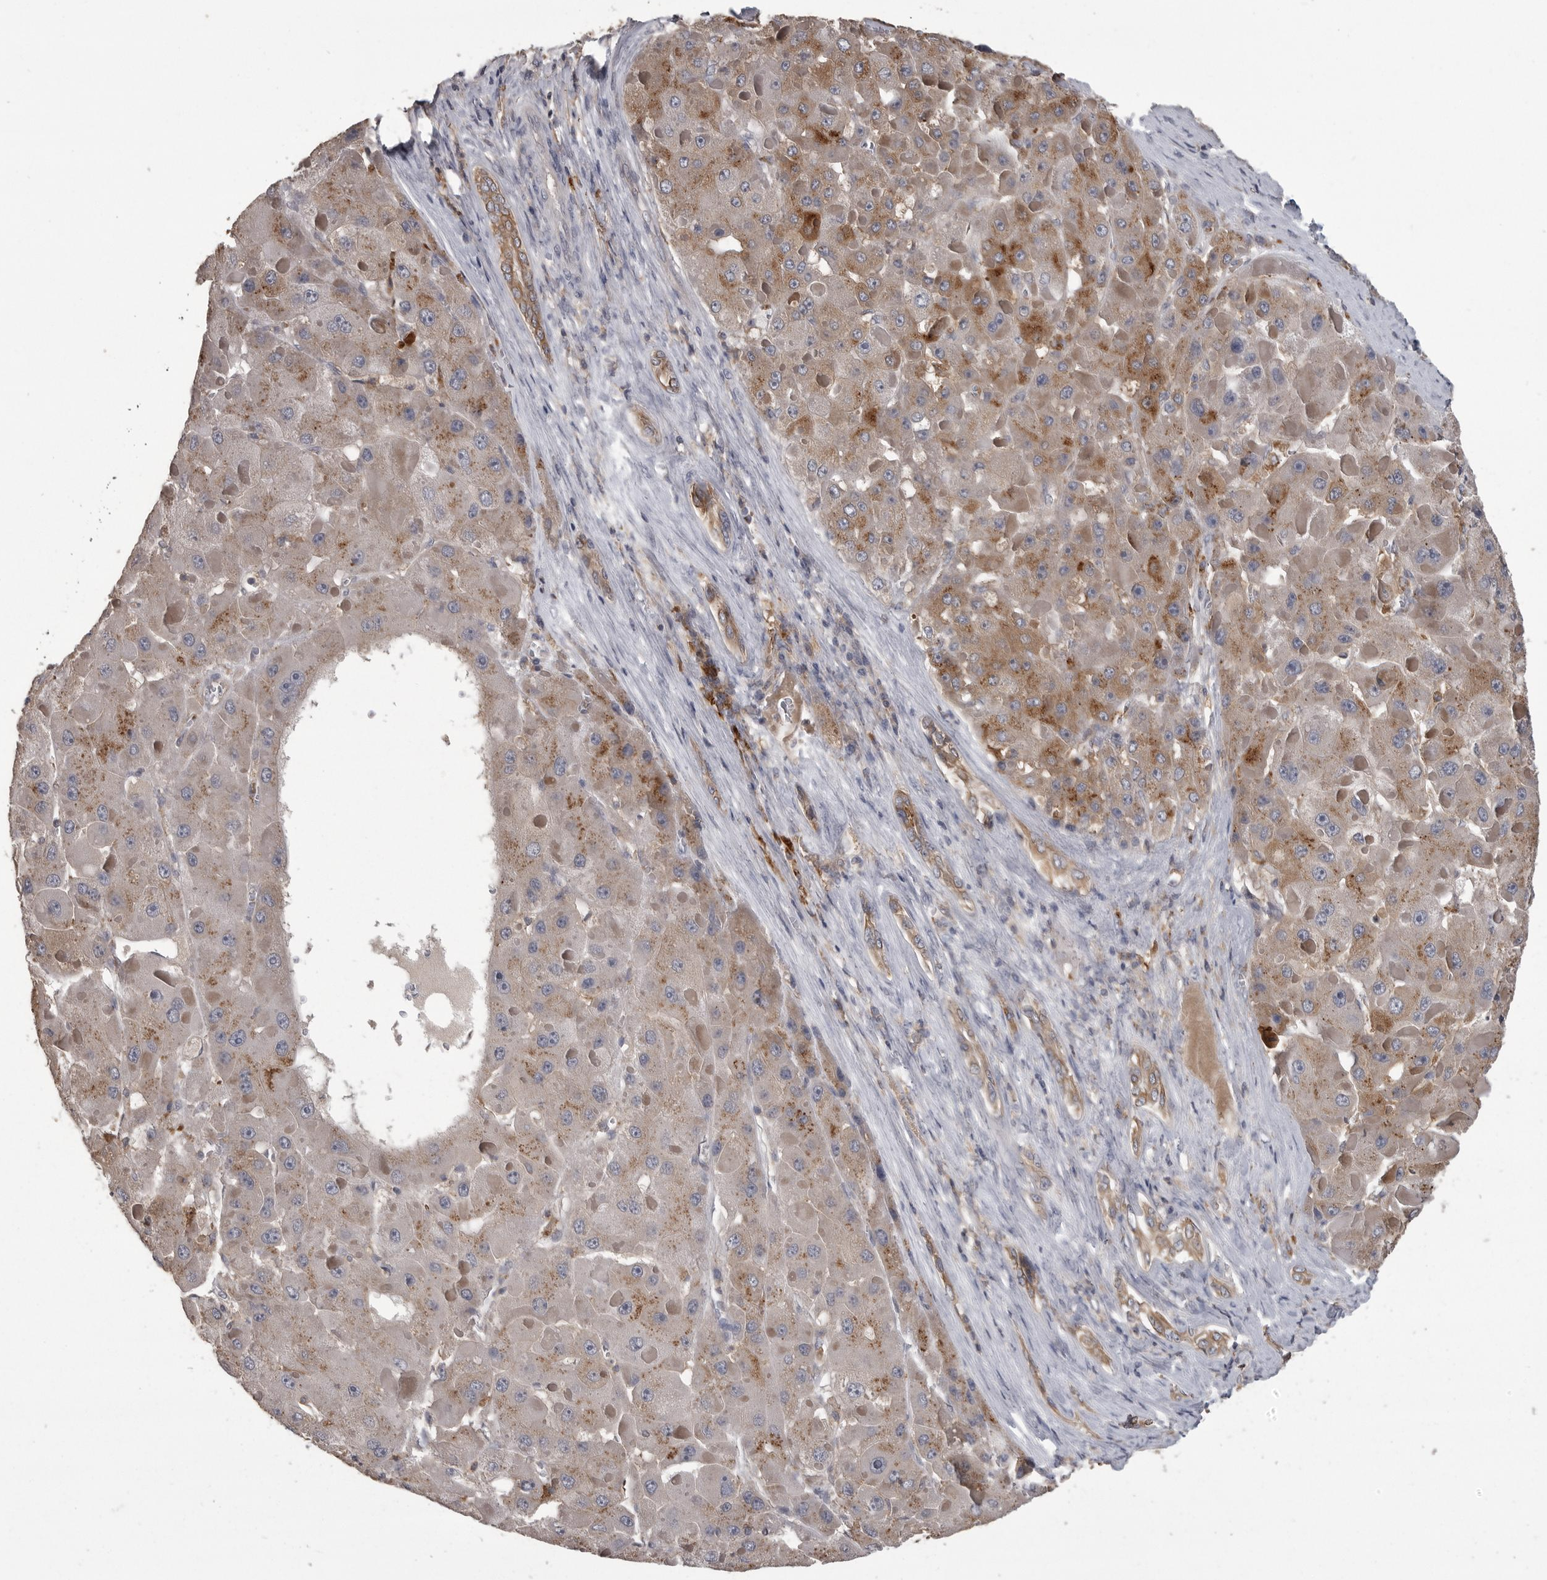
{"staining": {"intensity": "moderate", "quantity": ">75%", "location": "cytoplasmic/membranous"}, "tissue": "liver cancer", "cell_type": "Tumor cells", "image_type": "cancer", "snomed": [{"axis": "morphology", "description": "Carcinoma, Hepatocellular, NOS"}, {"axis": "topography", "description": "Liver"}], "caption": "Moderate cytoplasmic/membranous protein staining is identified in approximately >75% of tumor cells in liver hepatocellular carcinoma.", "gene": "CMTM6", "patient": {"sex": "female", "age": 73}}